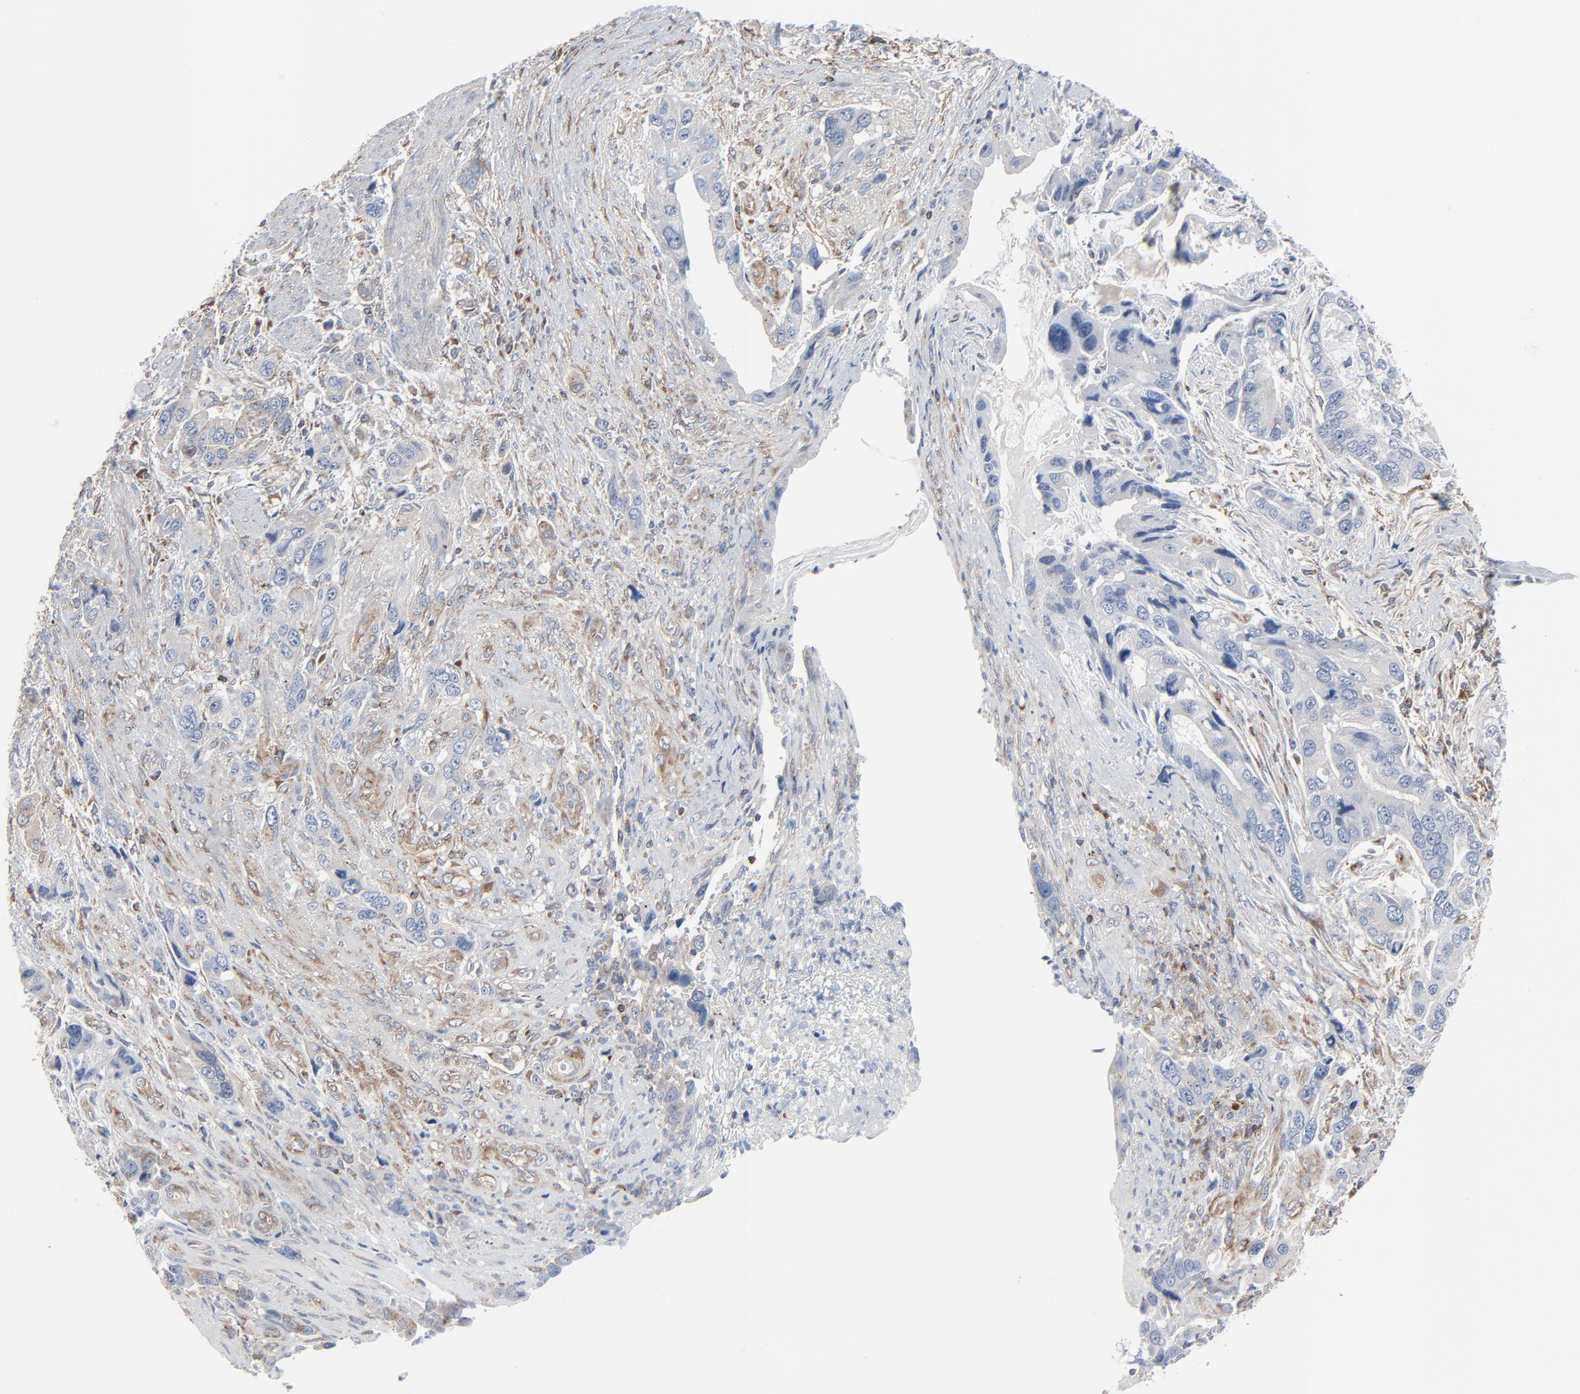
{"staining": {"intensity": "negative", "quantity": "none", "location": "none"}, "tissue": "stomach cancer", "cell_type": "Tumor cells", "image_type": "cancer", "snomed": [{"axis": "morphology", "description": "Adenocarcinoma, NOS"}, {"axis": "topography", "description": "Stomach, lower"}], "caption": "This micrograph is of adenocarcinoma (stomach) stained with immunohistochemistry to label a protein in brown with the nuclei are counter-stained blue. There is no staining in tumor cells.", "gene": "OPTN", "patient": {"sex": "female", "age": 93}}